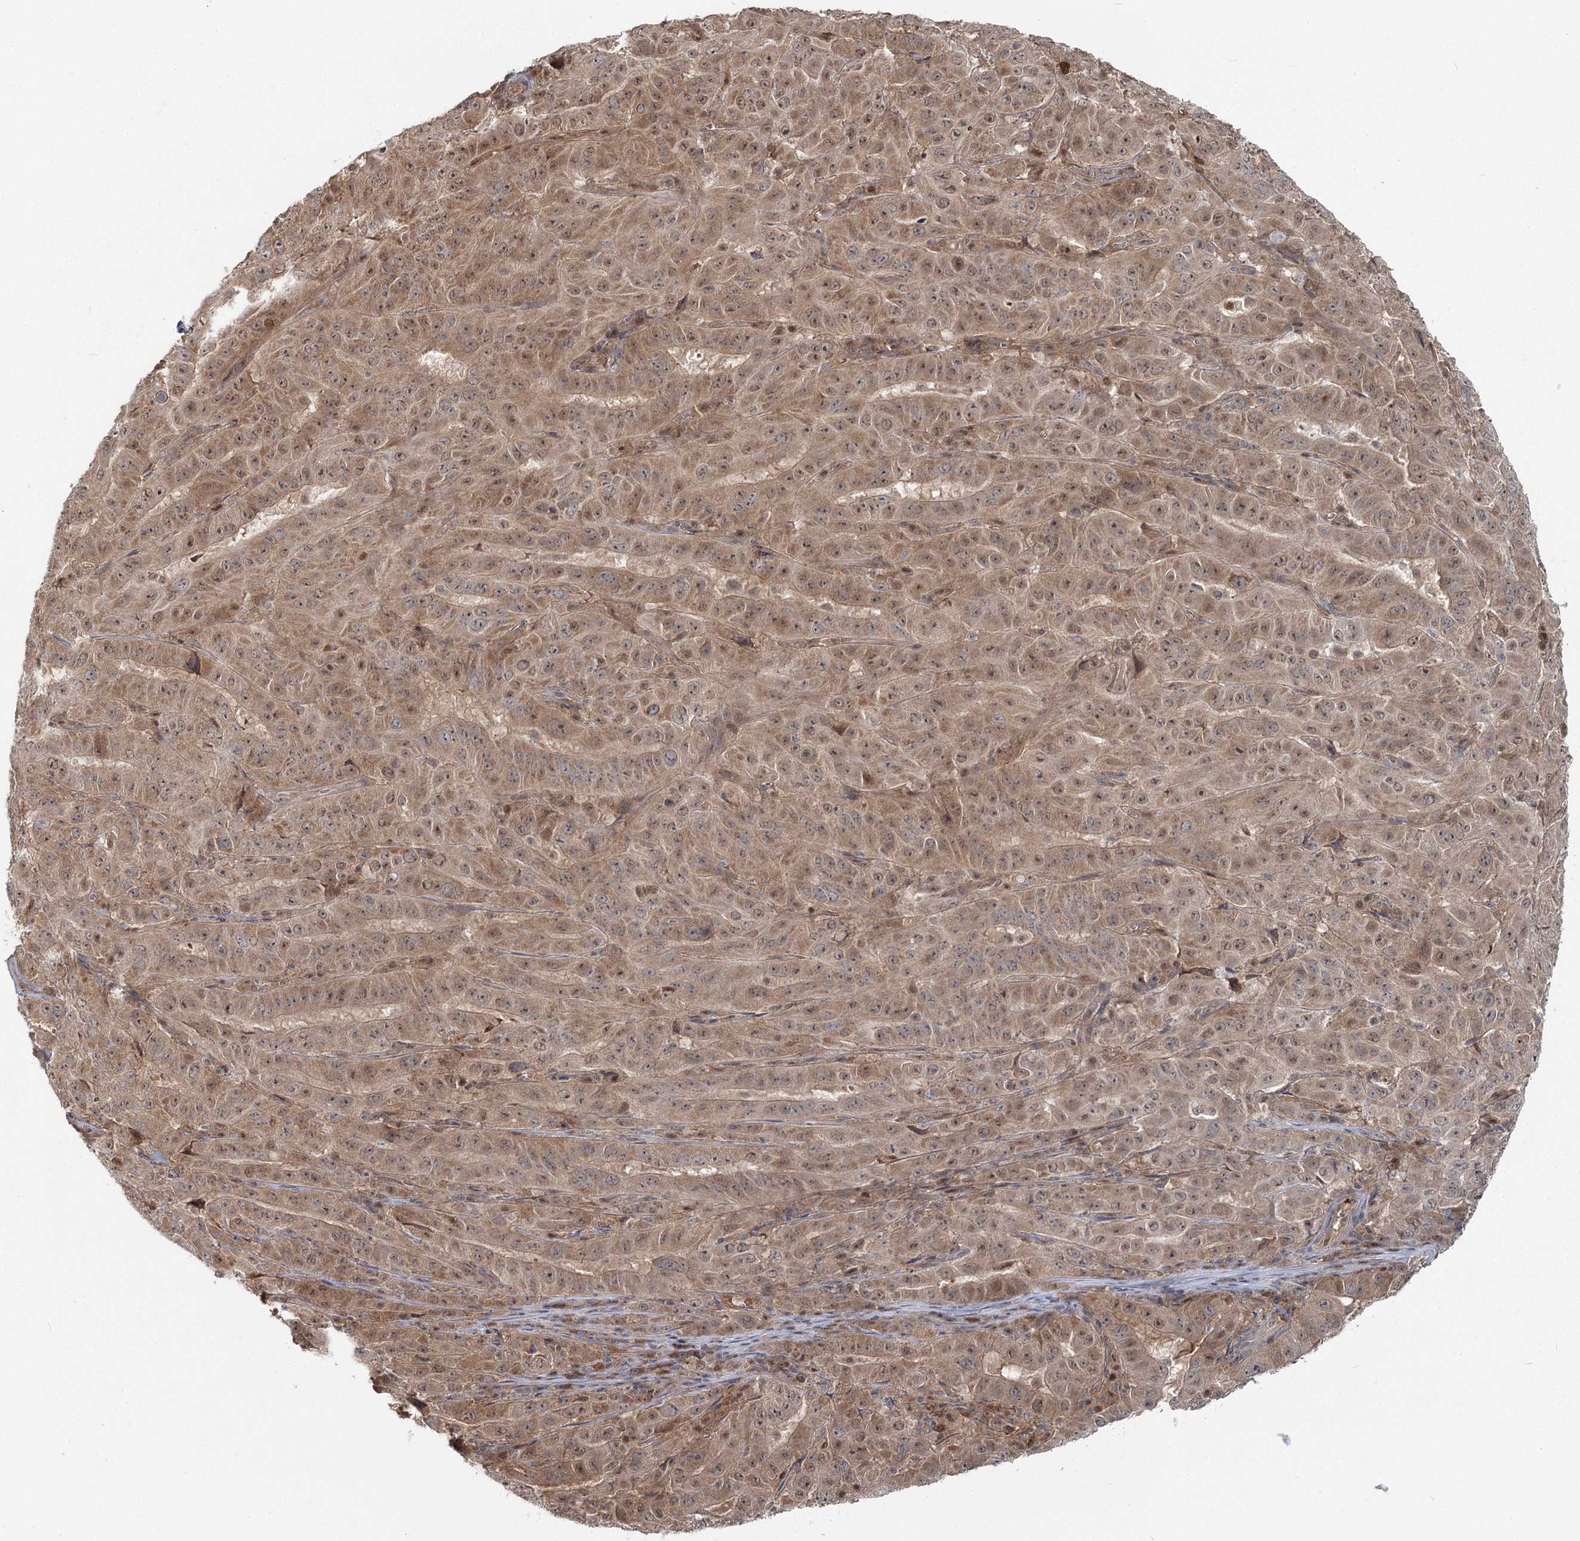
{"staining": {"intensity": "moderate", "quantity": ">75%", "location": "cytoplasmic/membranous,nuclear"}, "tissue": "pancreatic cancer", "cell_type": "Tumor cells", "image_type": "cancer", "snomed": [{"axis": "morphology", "description": "Adenocarcinoma, NOS"}, {"axis": "topography", "description": "Pancreas"}], "caption": "Protein expression by IHC exhibits moderate cytoplasmic/membranous and nuclear staining in approximately >75% of tumor cells in pancreatic cancer. The staining was performed using DAB (3,3'-diaminobenzidine), with brown indicating positive protein expression. Nuclei are stained blue with hematoxylin.", "gene": "THNSL1", "patient": {"sex": "male", "age": 63}}